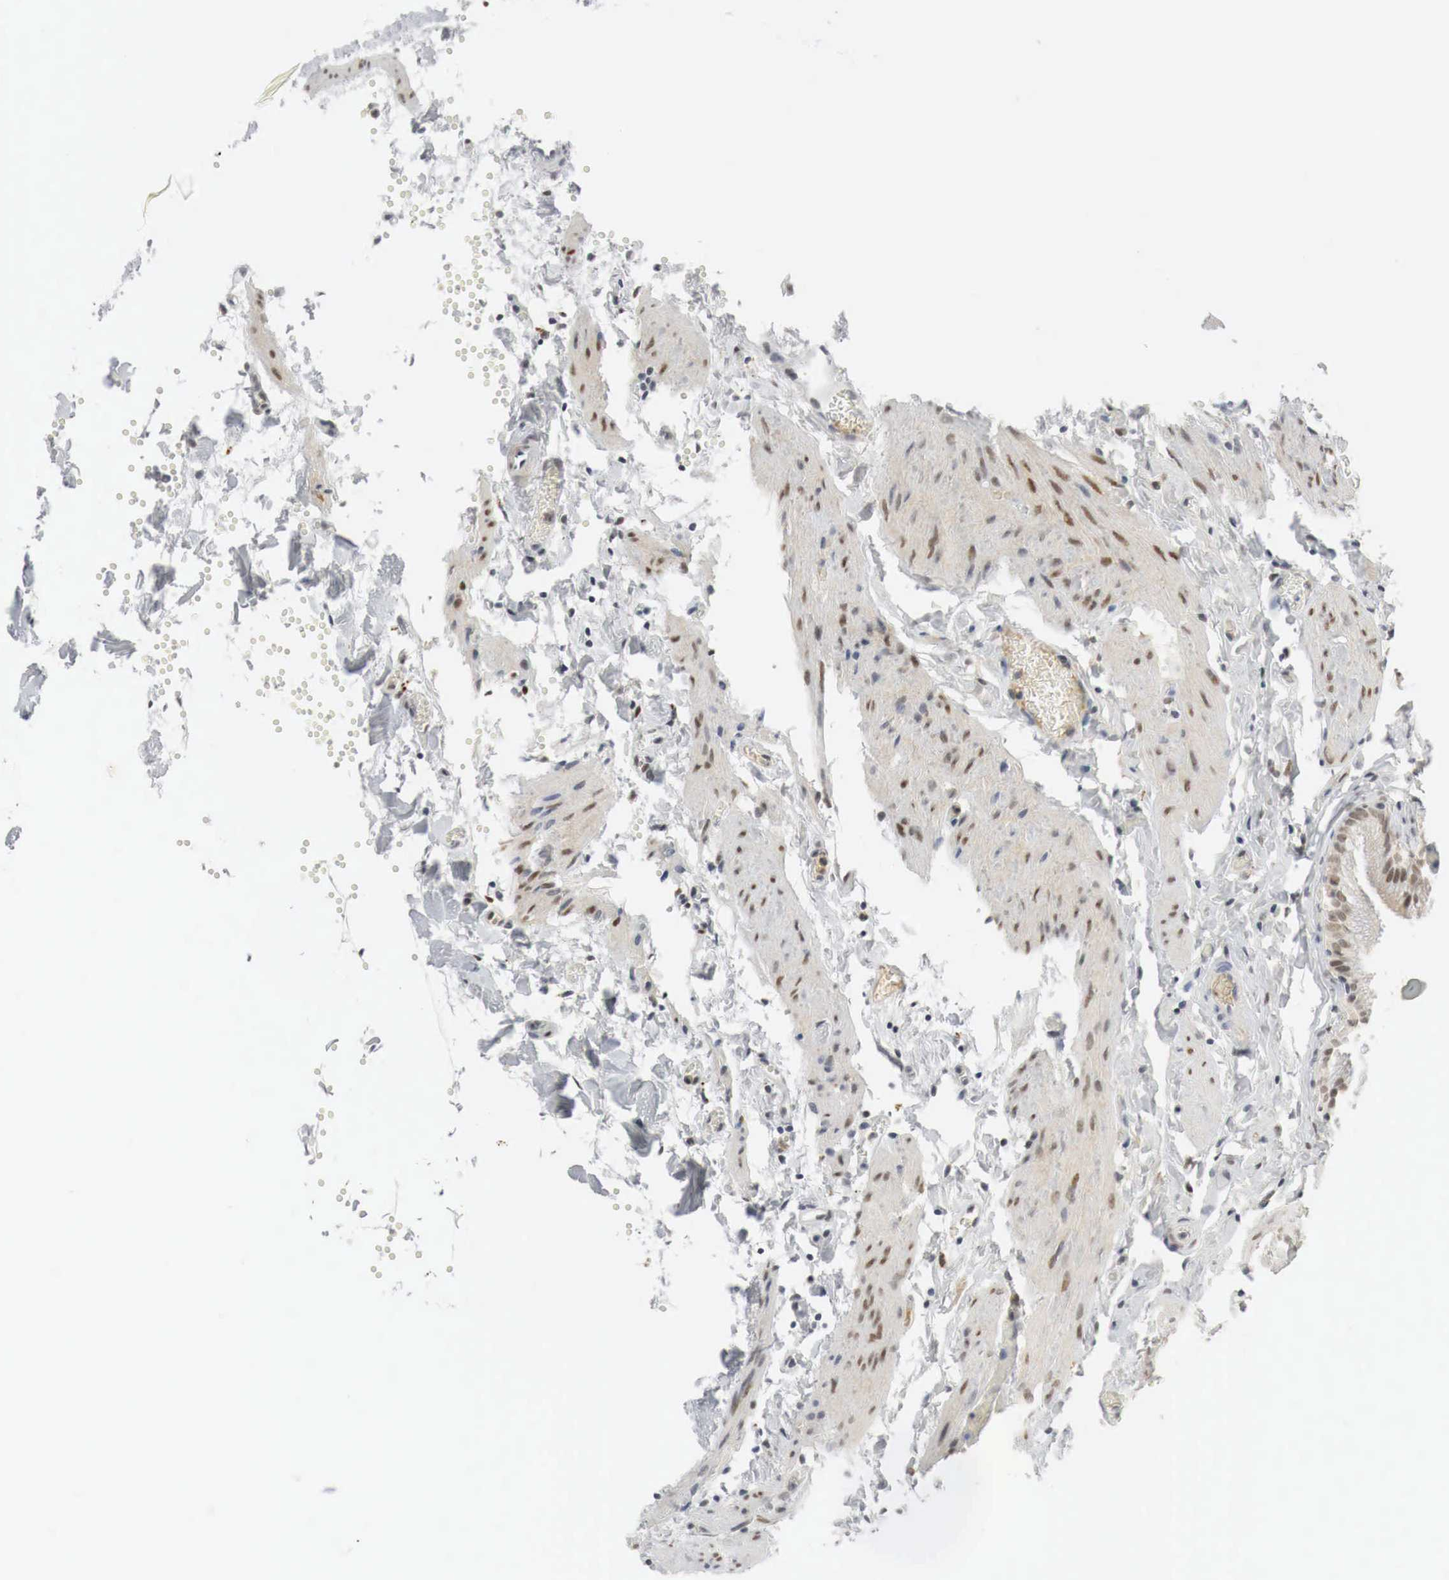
{"staining": {"intensity": "moderate", "quantity": "25%-75%", "location": "cytoplasmic/membranous,nuclear"}, "tissue": "gallbladder", "cell_type": "Glandular cells", "image_type": "normal", "snomed": [{"axis": "morphology", "description": "Normal tissue, NOS"}, {"axis": "topography", "description": "Gallbladder"}], "caption": "Moderate cytoplasmic/membranous,nuclear positivity for a protein is seen in approximately 25%-75% of glandular cells of benign gallbladder using immunohistochemistry (IHC).", "gene": "MYC", "patient": {"sex": "female", "age": 44}}